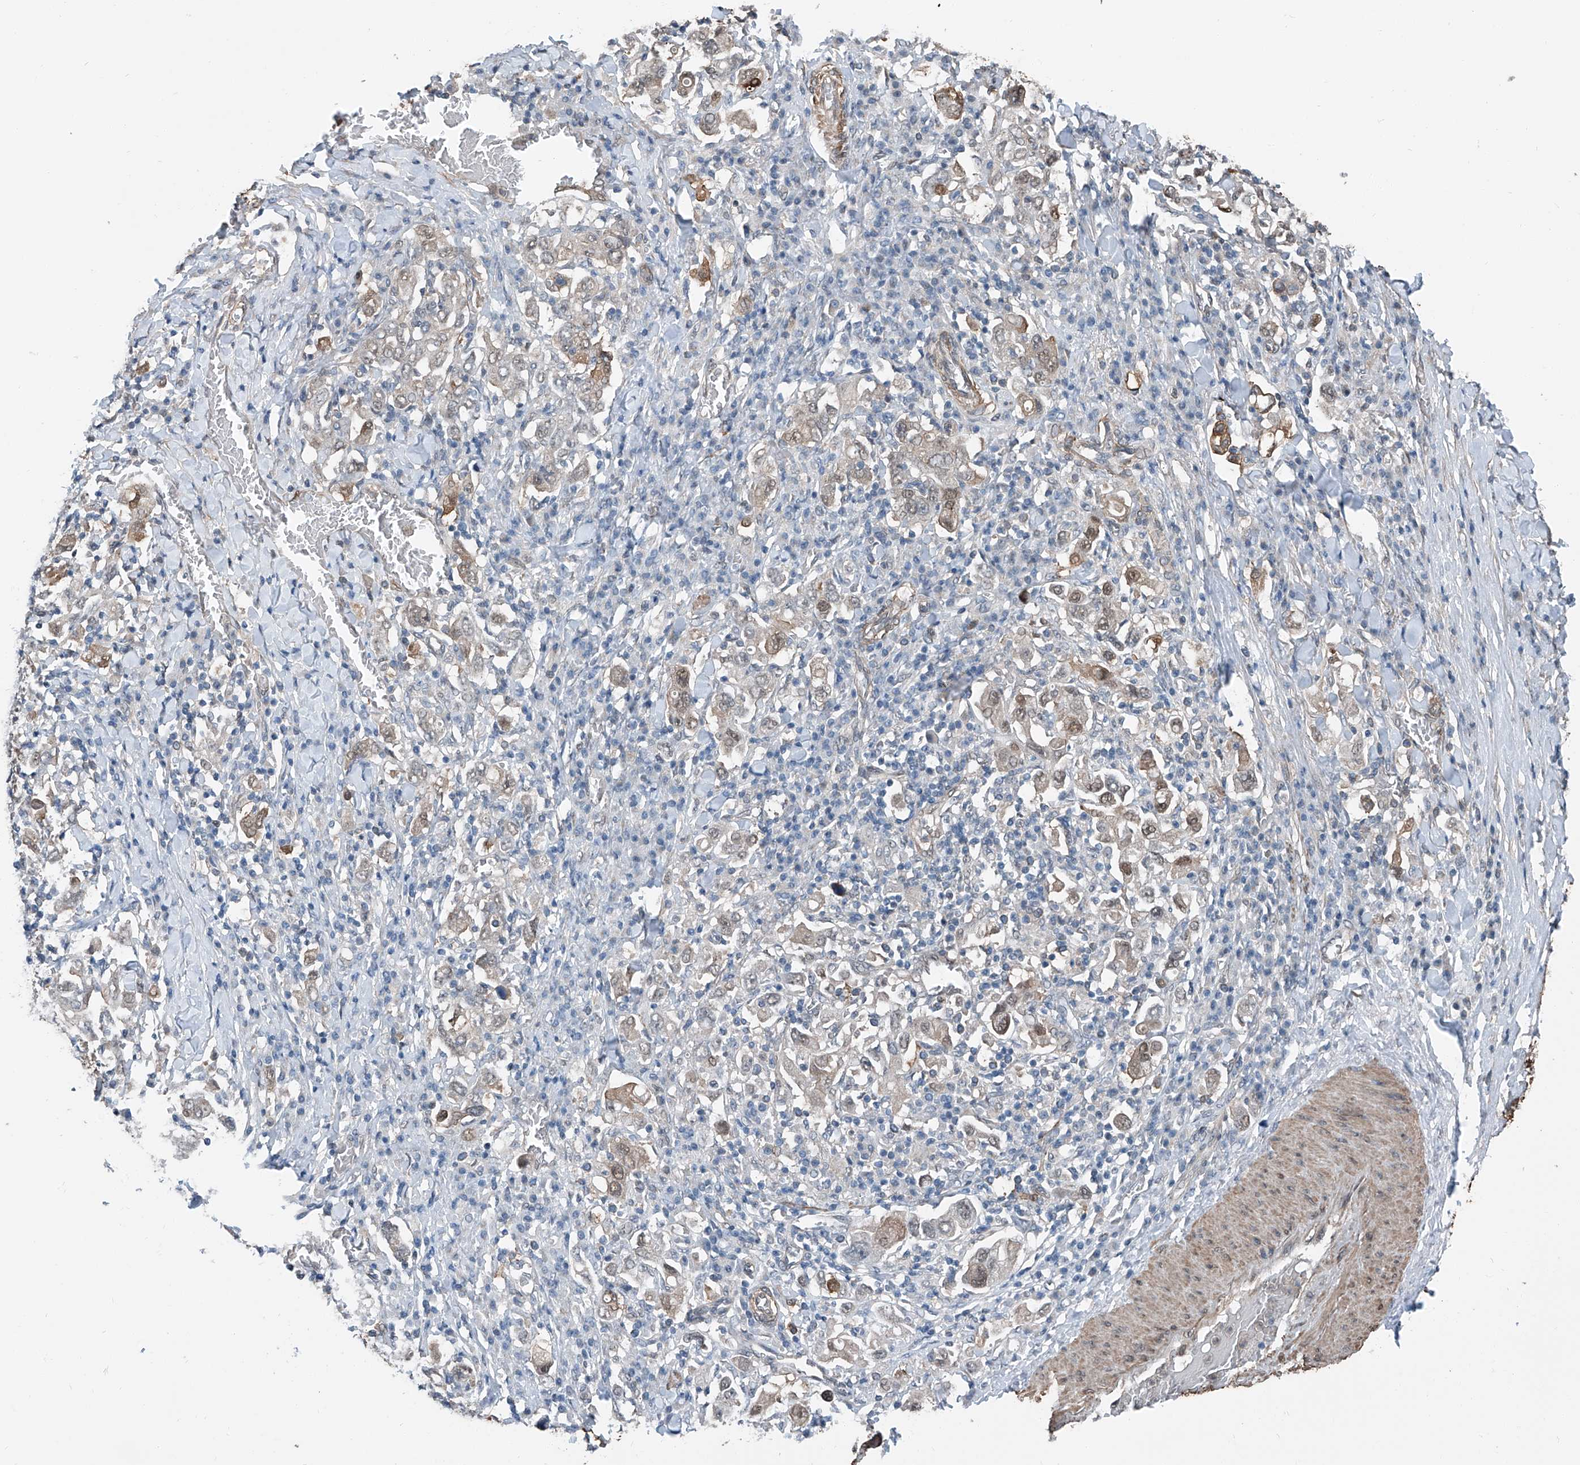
{"staining": {"intensity": "strong", "quantity": "<25%", "location": "cytoplasmic/membranous,nuclear"}, "tissue": "stomach cancer", "cell_type": "Tumor cells", "image_type": "cancer", "snomed": [{"axis": "morphology", "description": "Adenocarcinoma, NOS"}, {"axis": "topography", "description": "Stomach, upper"}], "caption": "Strong cytoplasmic/membranous and nuclear protein positivity is seen in approximately <25% of tumor cells in stomach adenocarcinoma.", "gene": "HSPA6", "patient": {"sex": "male", "age": 62}}